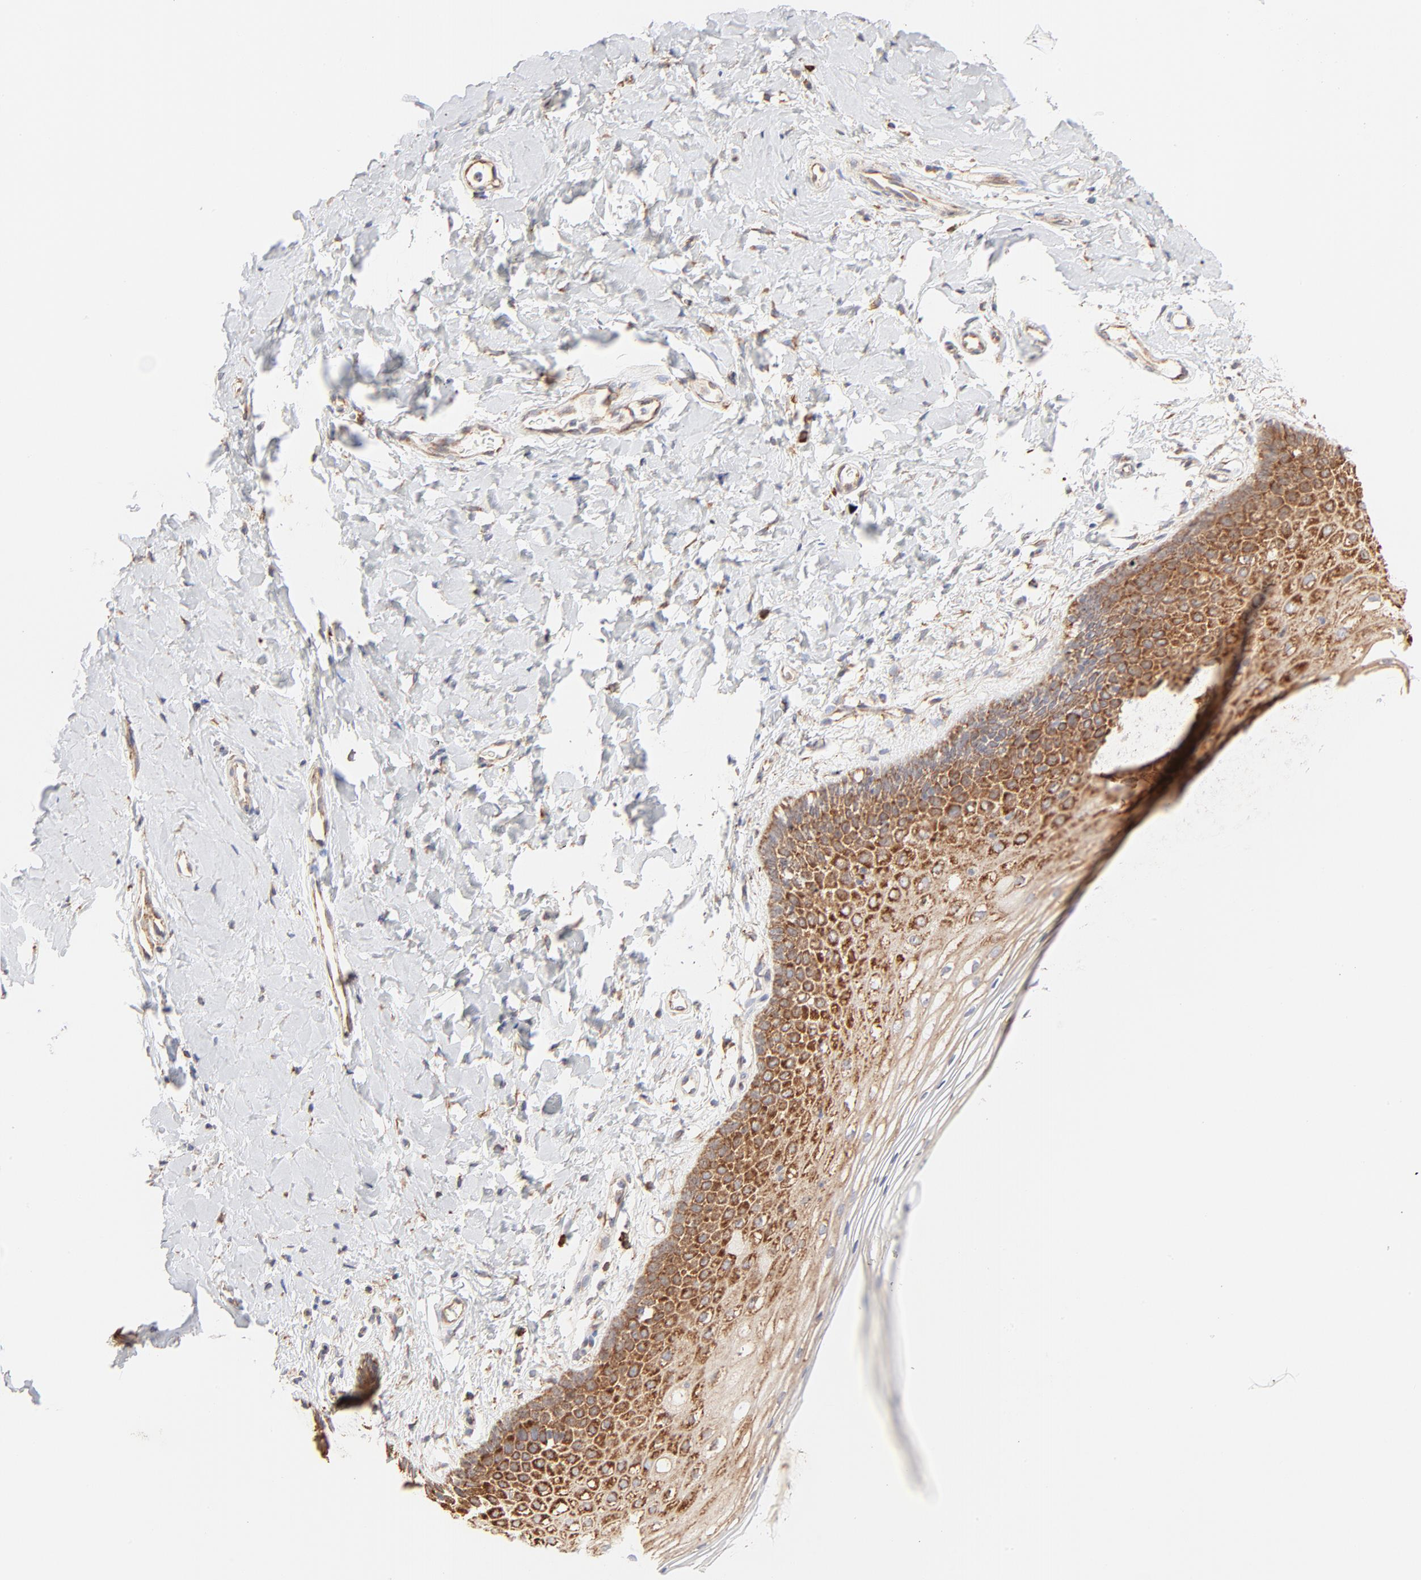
{"staining": {"intensity": "strong", "quantity": ">75%", "location": "cytoplasmic/membranous"}, "tissue": "vagina", "cell_type": "Squamous epithelial cells", "image_type": "normal", "snomed": [{"axis": "morphology", "description": "Normal tissue, NOS"}, {"axis": "topography", "description": "Vagina"}], "caption": "Strong cytoplasmic/membranous expression is identified in about >75% of squamous epithelial cells in normal vagina.", "gene": "RPS20", "patient": {"sex": "female", "age": 55}}